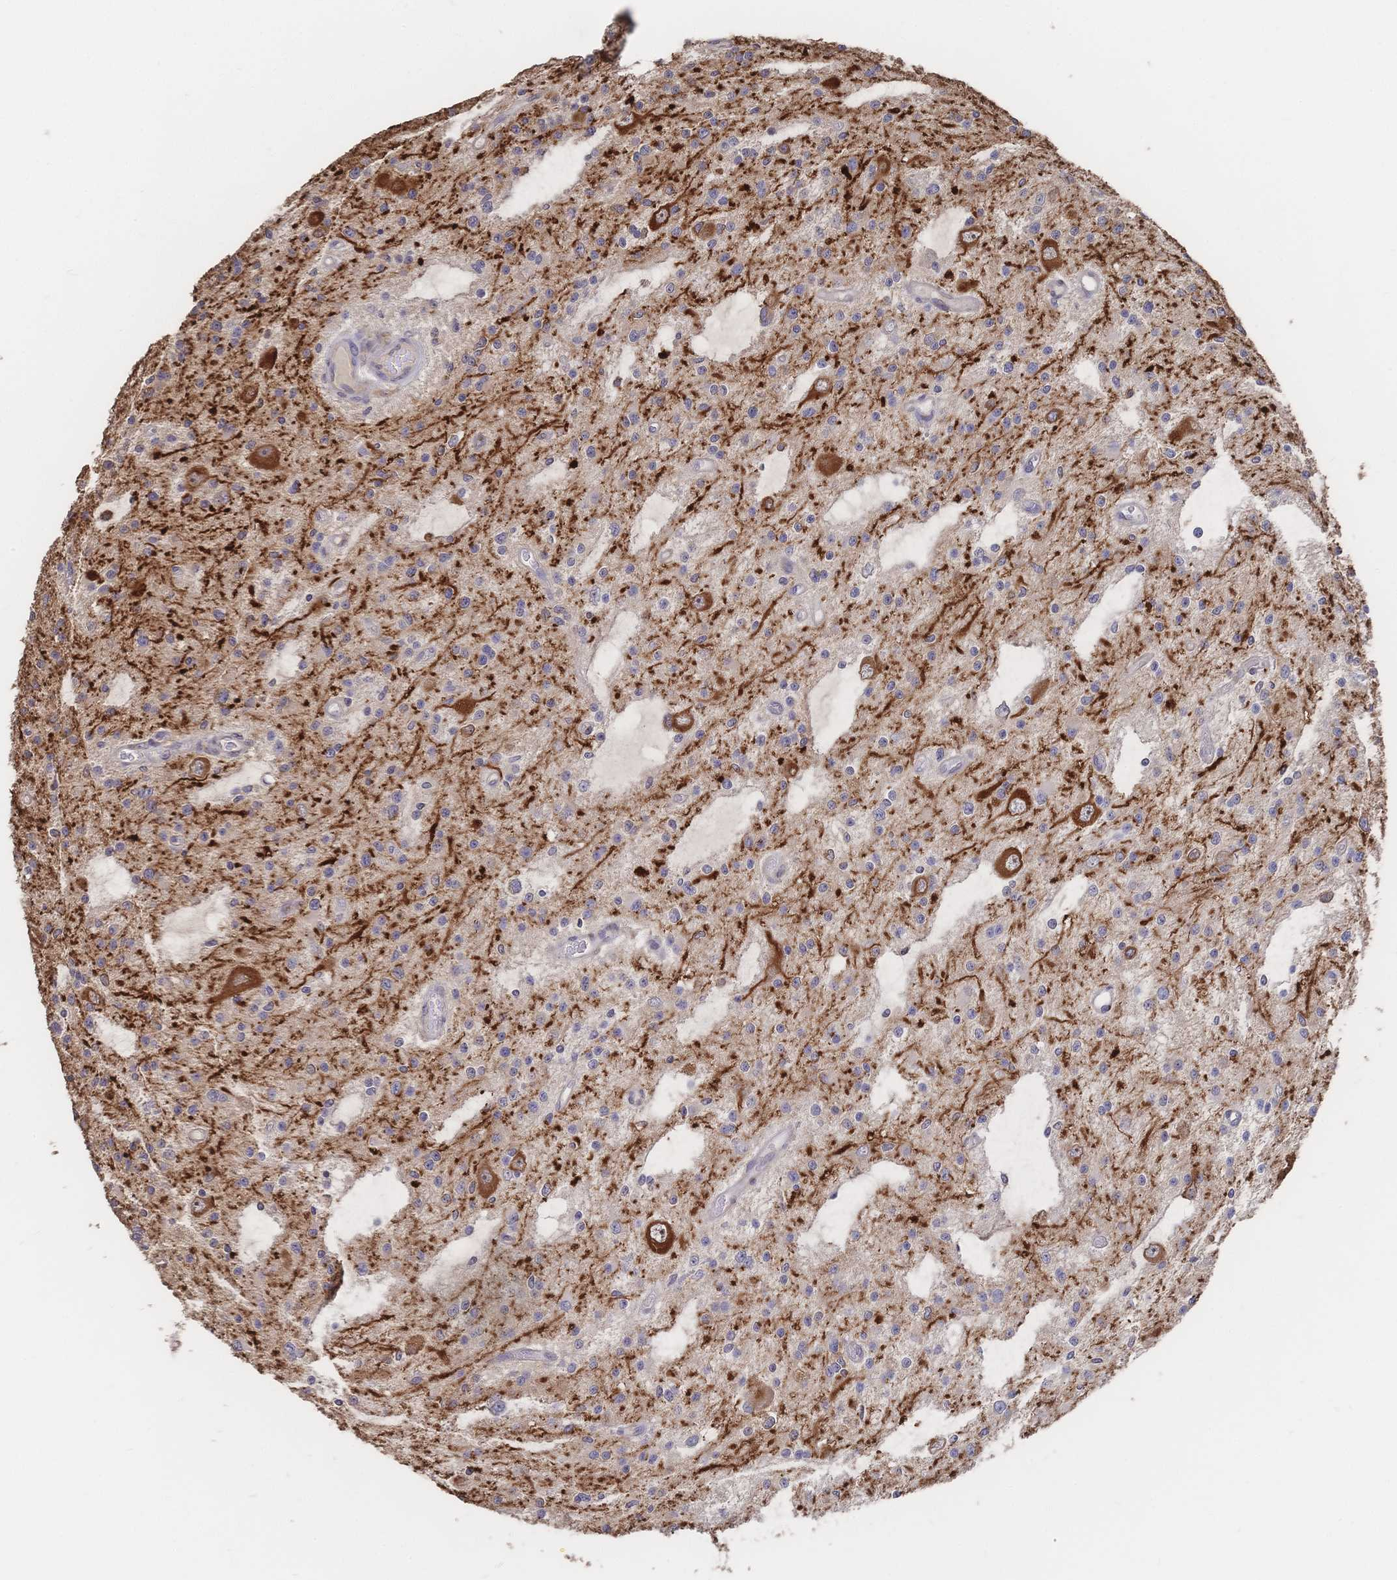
{"staining": {"intensity": "moderate", "quantity": "<25%", "location": "cytoplasmic/membranous"}, "tissue": "glioma", "cell_type": "Tumor cells", "image_type": "cancer", "snomed": [{"axis": "morphology", "description": "Glioma, malignant, Low grade"}, {"axis": "topography", "description": "Brain"}], "caption": "Protein staining demonstrates moderate cytoplasmic/membranous expression in approximately <25% of tumor cells in glioma.", "gene": "DNAJA4", "patient": {"sex": "male", "age": 43}}